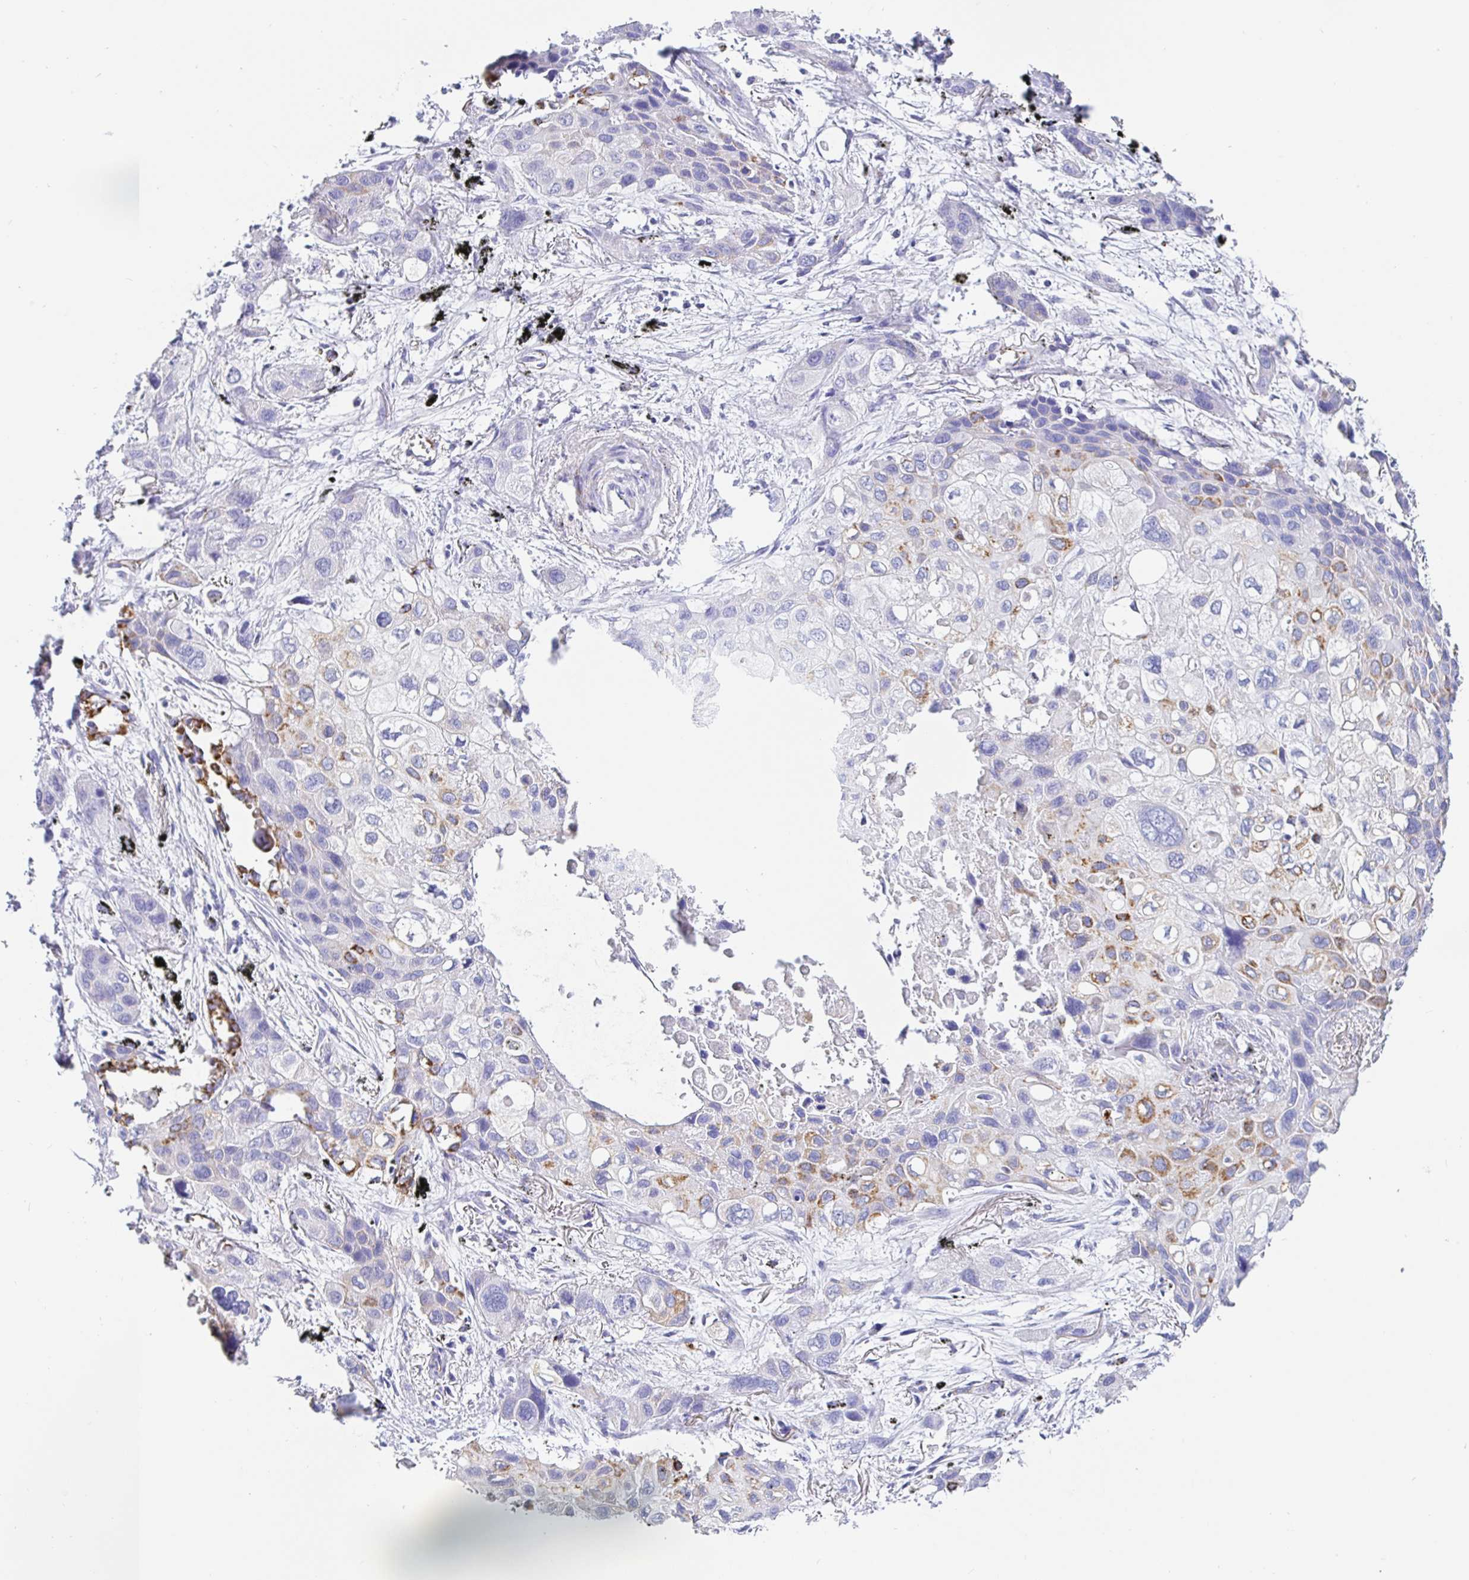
{"staining": {"intensity": "moderate", "quantity": "<25%", "location": "cytoplasmic/membranous"}, "tissue": "lung cancer", "cell_type": "Tumor cells", "image_type": "cancer", "snomed": [{"axis": "morphology", "description": "Squamous cell carcinoma, NOS"}, {"axis": "morphology", "description": "Squamous cell carcinoma, metastatic, NOS"}, {"axis": "topography", "description": "Lung"}], "caption": "Immunohistochemistry (IHC) staining of lung cancer, which reveals low levels of moderate cytoplasmic/membranous positivity in approximately <25% of tumor cells indicating moderate cytoplasmic/membranous protein expression. The staining was performed using DAB (3,3'-diaminobenzidine) (brown) for protein detection and nuclei were counterstained in hematoxylin (blue).", "gene": "MAOA", "patient": {"sex": "male", "age": 59}}